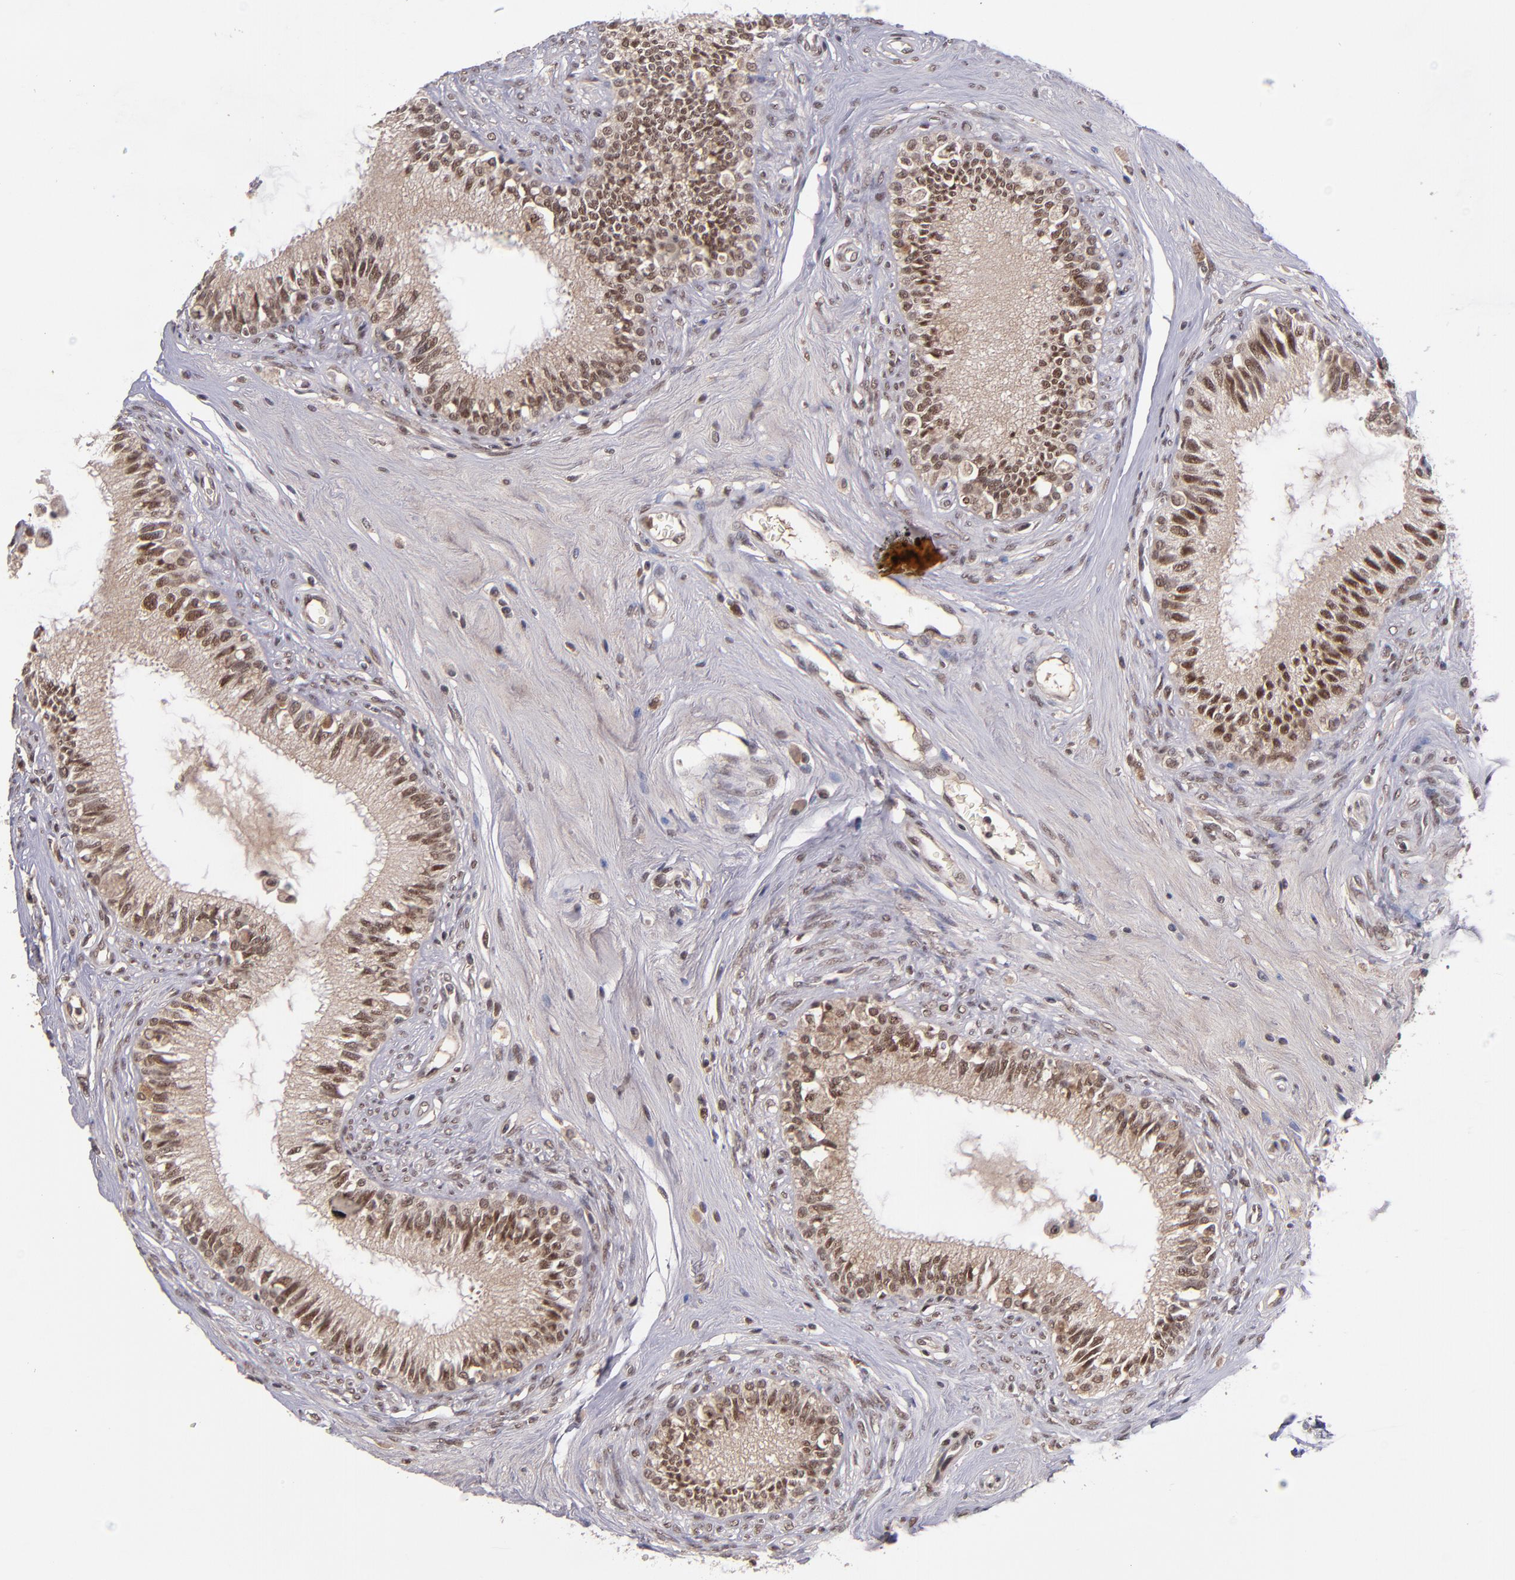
{"staining": {"intensity": "moderate", "quantity": ">75%", "location": "cytoplasmic/membranous,nuclear"}, "tissue": "epididymis", "cell_type": "Glandular cells", "image_type": "normal", "snomed": [{"axis": "morphology", "description": "Normal tissue, NOS"}, {"axis": "morphology", "description": "Inflammation, NOS"}, {"axis": "topography", "description": "Epididymis"}], "caption": "Approximately >75% of glandular cells in benign human epididymis exhibit moderate cytoplasmic/membranous,nuclear protein expression as visualized by brown immunohistochemical staining.", "gene": "EP300", "patient": {"sex": "male", "age": 84}}